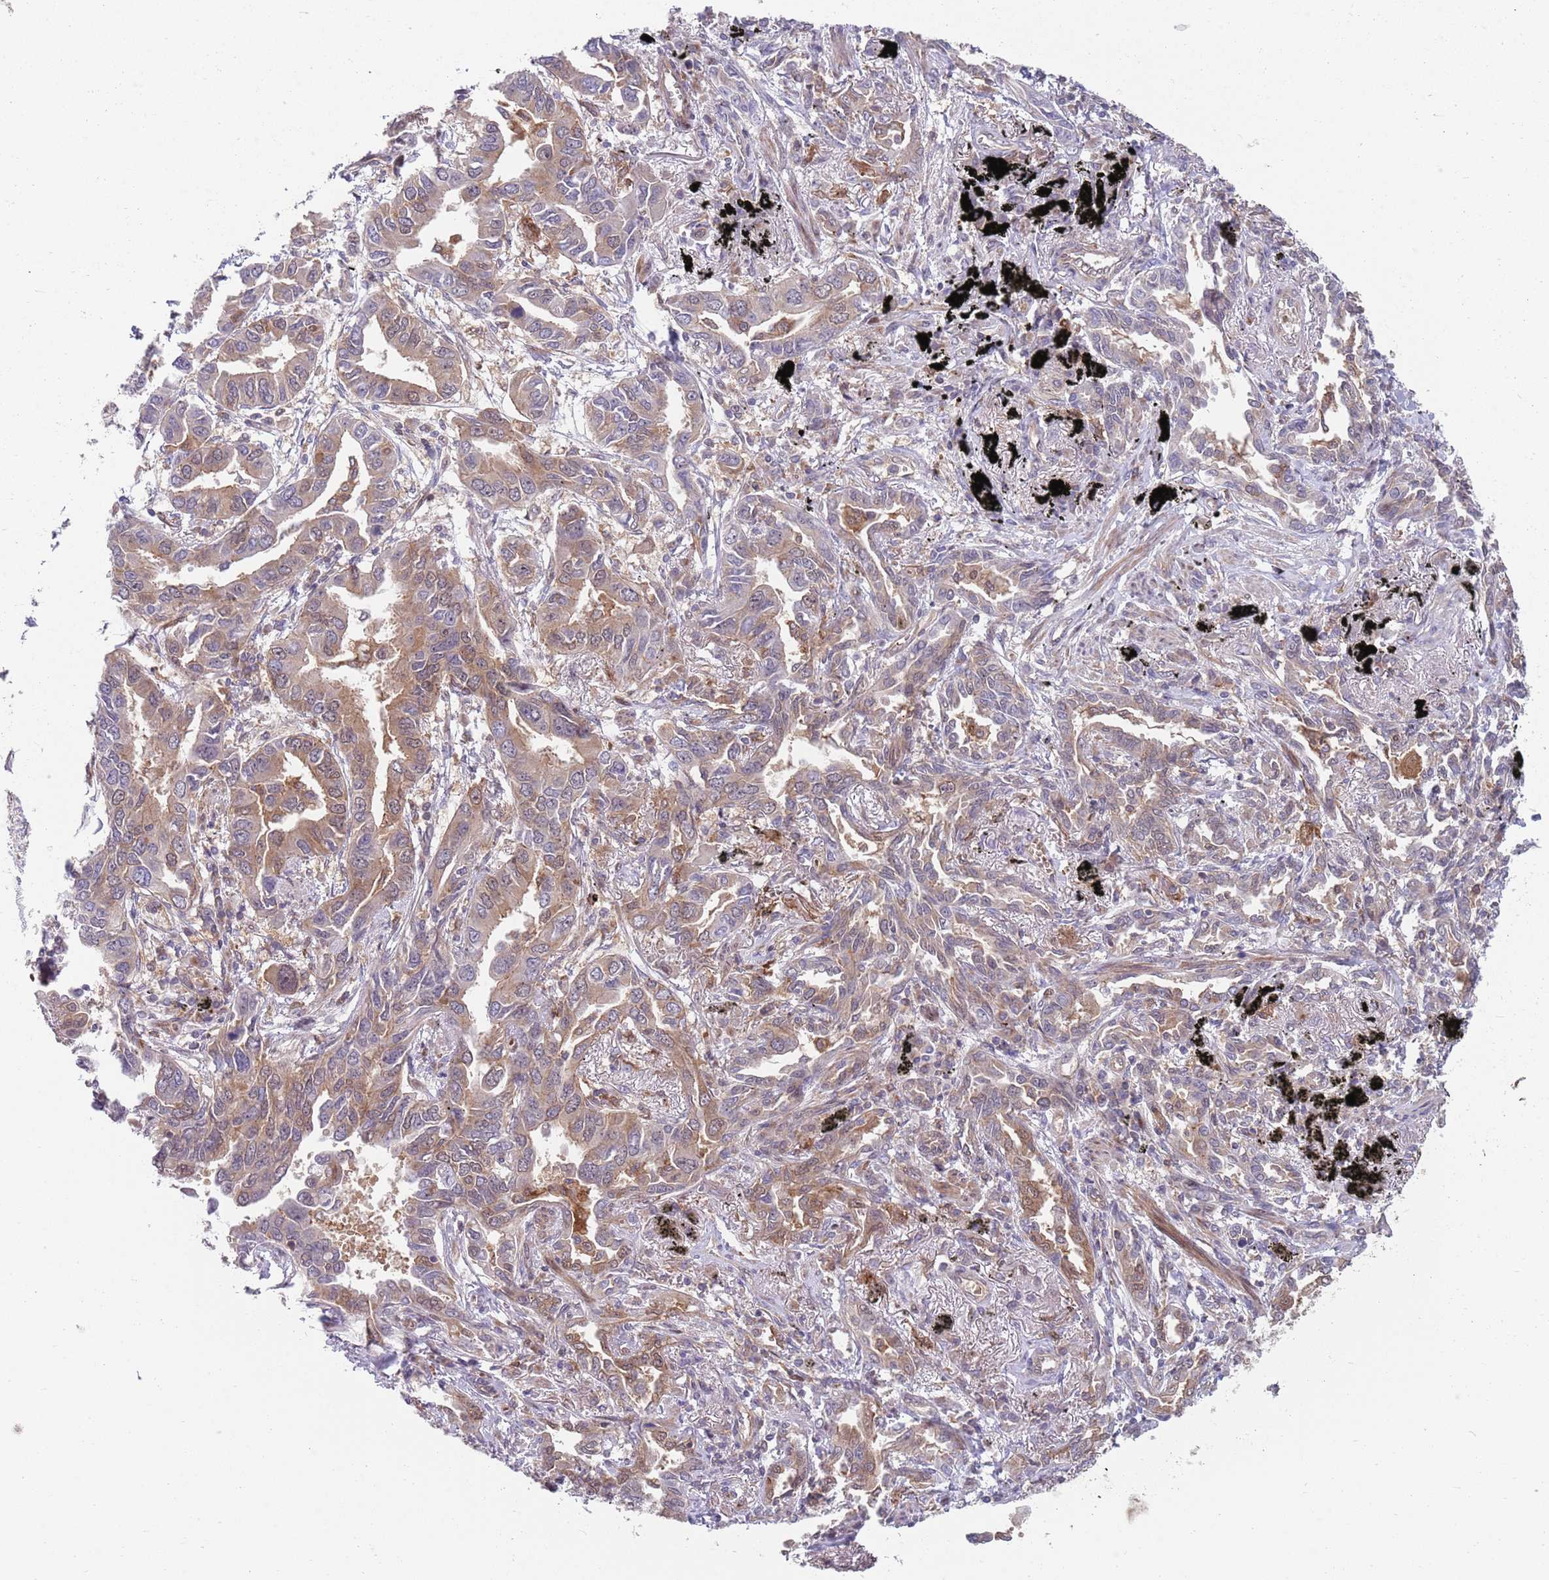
{"staining": {"intensity": "weak", "quantity": "<25%", "location": "cytoplasmic/membranous,nuclear"}, "tissue": "lung cancer", "cell_type": "Tumor cells", "image_type": "cancer", "snomed": [{"axis": "morphology", "description": "Adenocarcinoma, NOS"}, {"axis": "topography", "description": "Lung"}], "caption": "The photomicrograph shows no staining of tumor cells in lung cancer (adenocarcinoma).", "gene": "GGA1", "patient": {"sex": "male", "age": 67}}